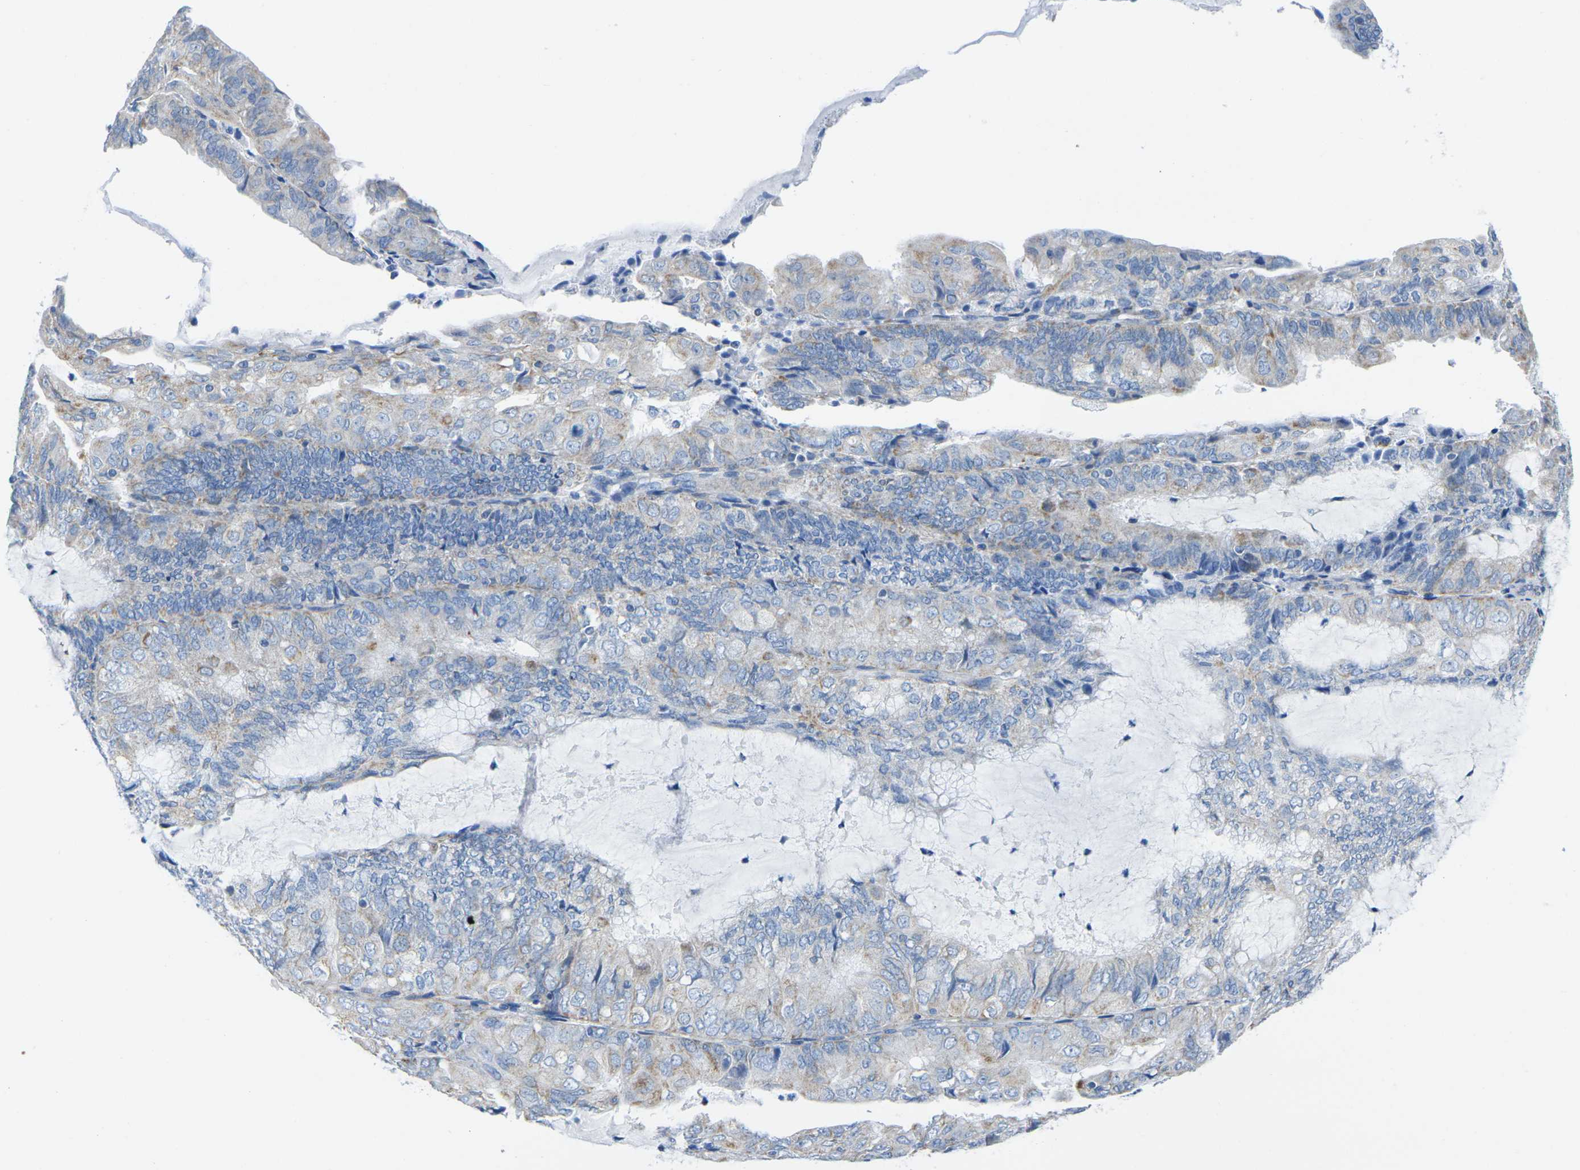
{"staining": {"intensity": "moderate", "quantity": "<25%", "location": "cytoplasmic/membranous"}, "tissue": "endometrial cancer", "cell_type": "Tumor cells", "image_type": "cancer", "snomed": [{"axis": "morphology", "description": "Adenocarcinoma, NOS"}, {"axis": "topography", "description": "Endometrium"}], "caption": "Endometrial cancer (adenocarcinoma) tissue reveals moderate cytoplasmic/membranous positivity in about <25% of tumor cells The staining was performed using DAB (3,3'-diaminobenzidine), with brown indicating positive protein expression. Nuclei are stained blue with hematoxylin.", "gene": "TMEM204", "patient": {"sex": "female", "age": 81}}